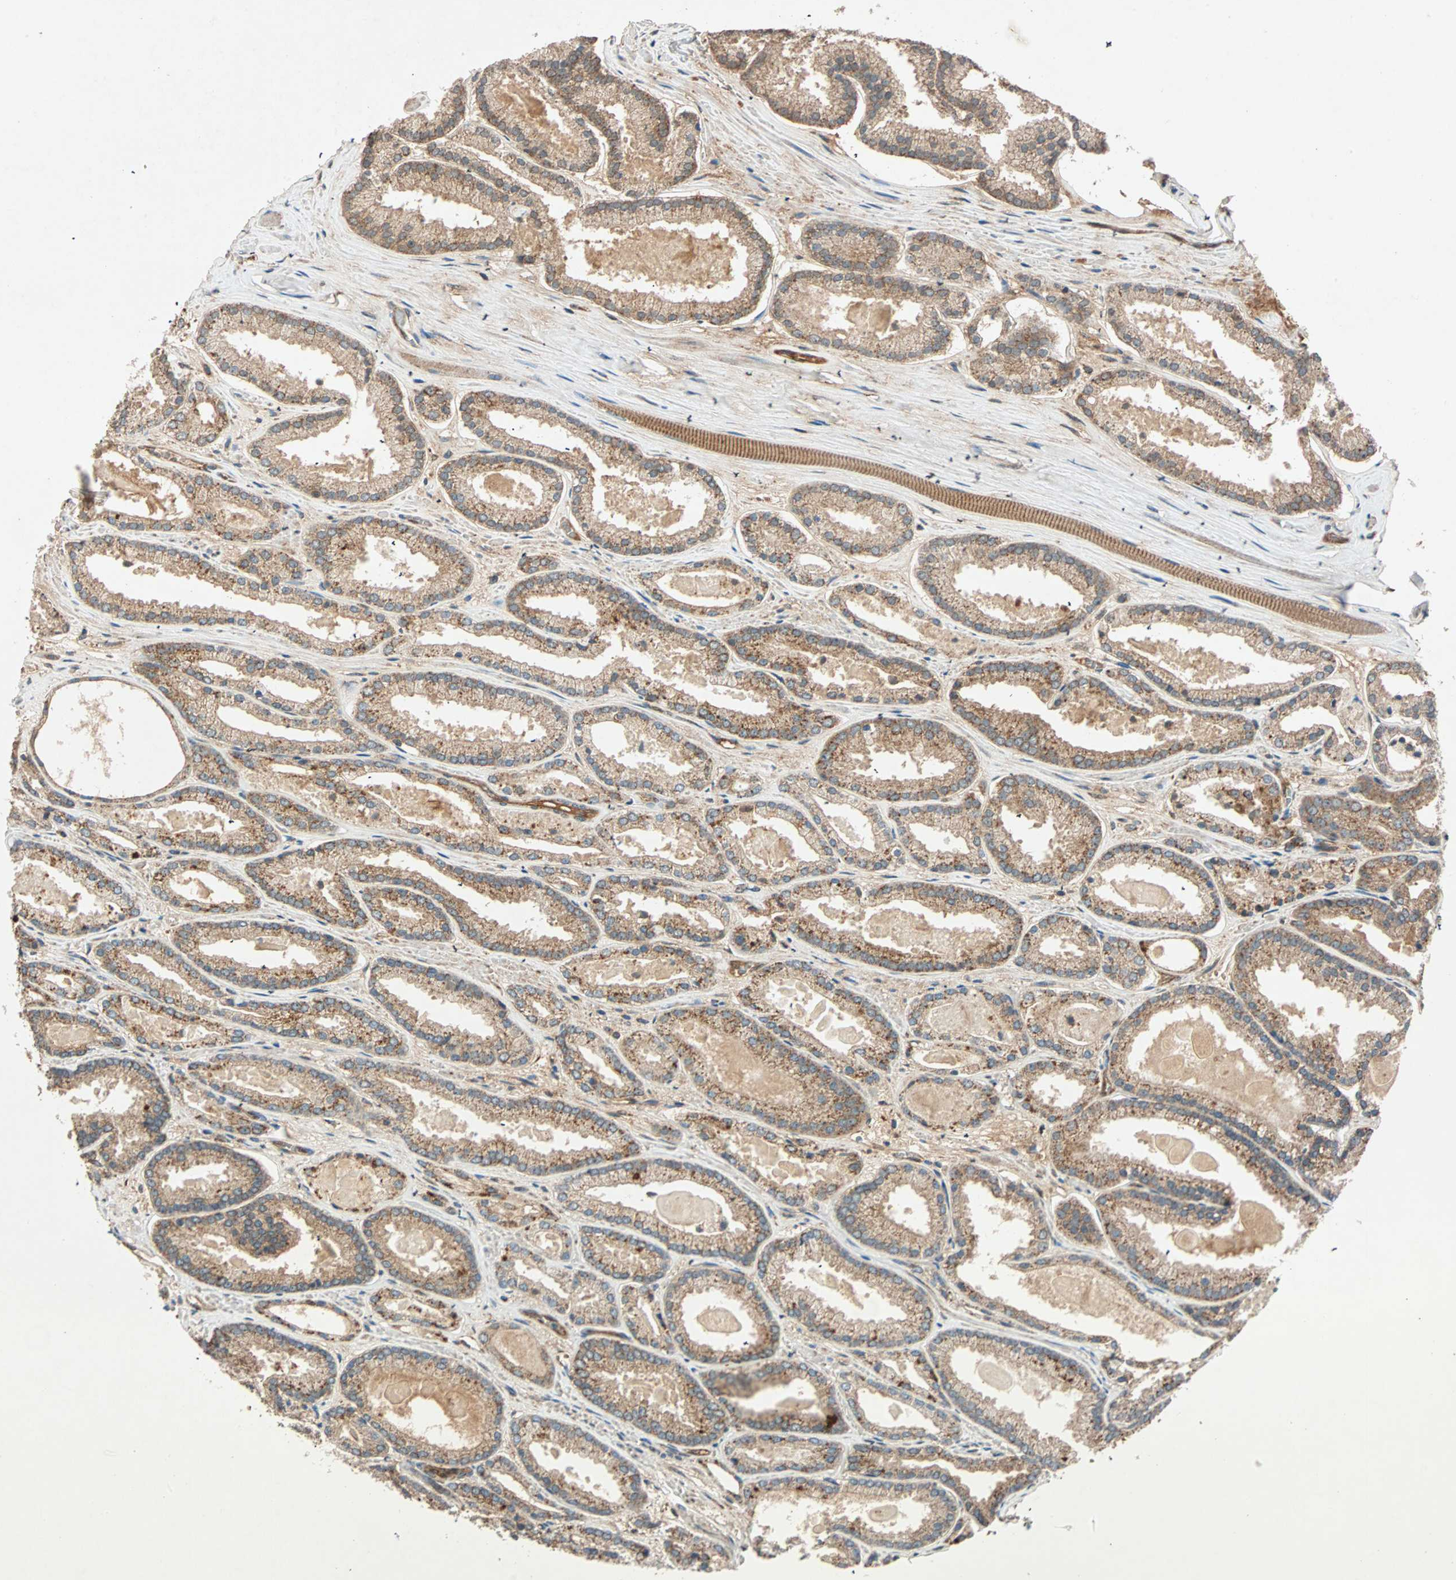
{"staining": {"intensity": "strong", "quantity": ">75%", "location": "cytoplasmic/membranous"}, "tissue": "prostate cancer", "cell_type": "Tumor cells", "image_type": "cancer", "snomed": [{"axis": "morphology", "description": "Adenocarcinoma, Low grade"}, {"axis": "topography", "description": "Prostate"}], "caption": "An IHC micrograph of neoplastic tissue is shown. Protein staining in brown labels strong cytoplasmic/membranous positivity in prostate cancer (low-grade adenocarcinoma) within tumor cells.", "gene": "MAPK1", "patient": {"sex": "male", "age": 59}}